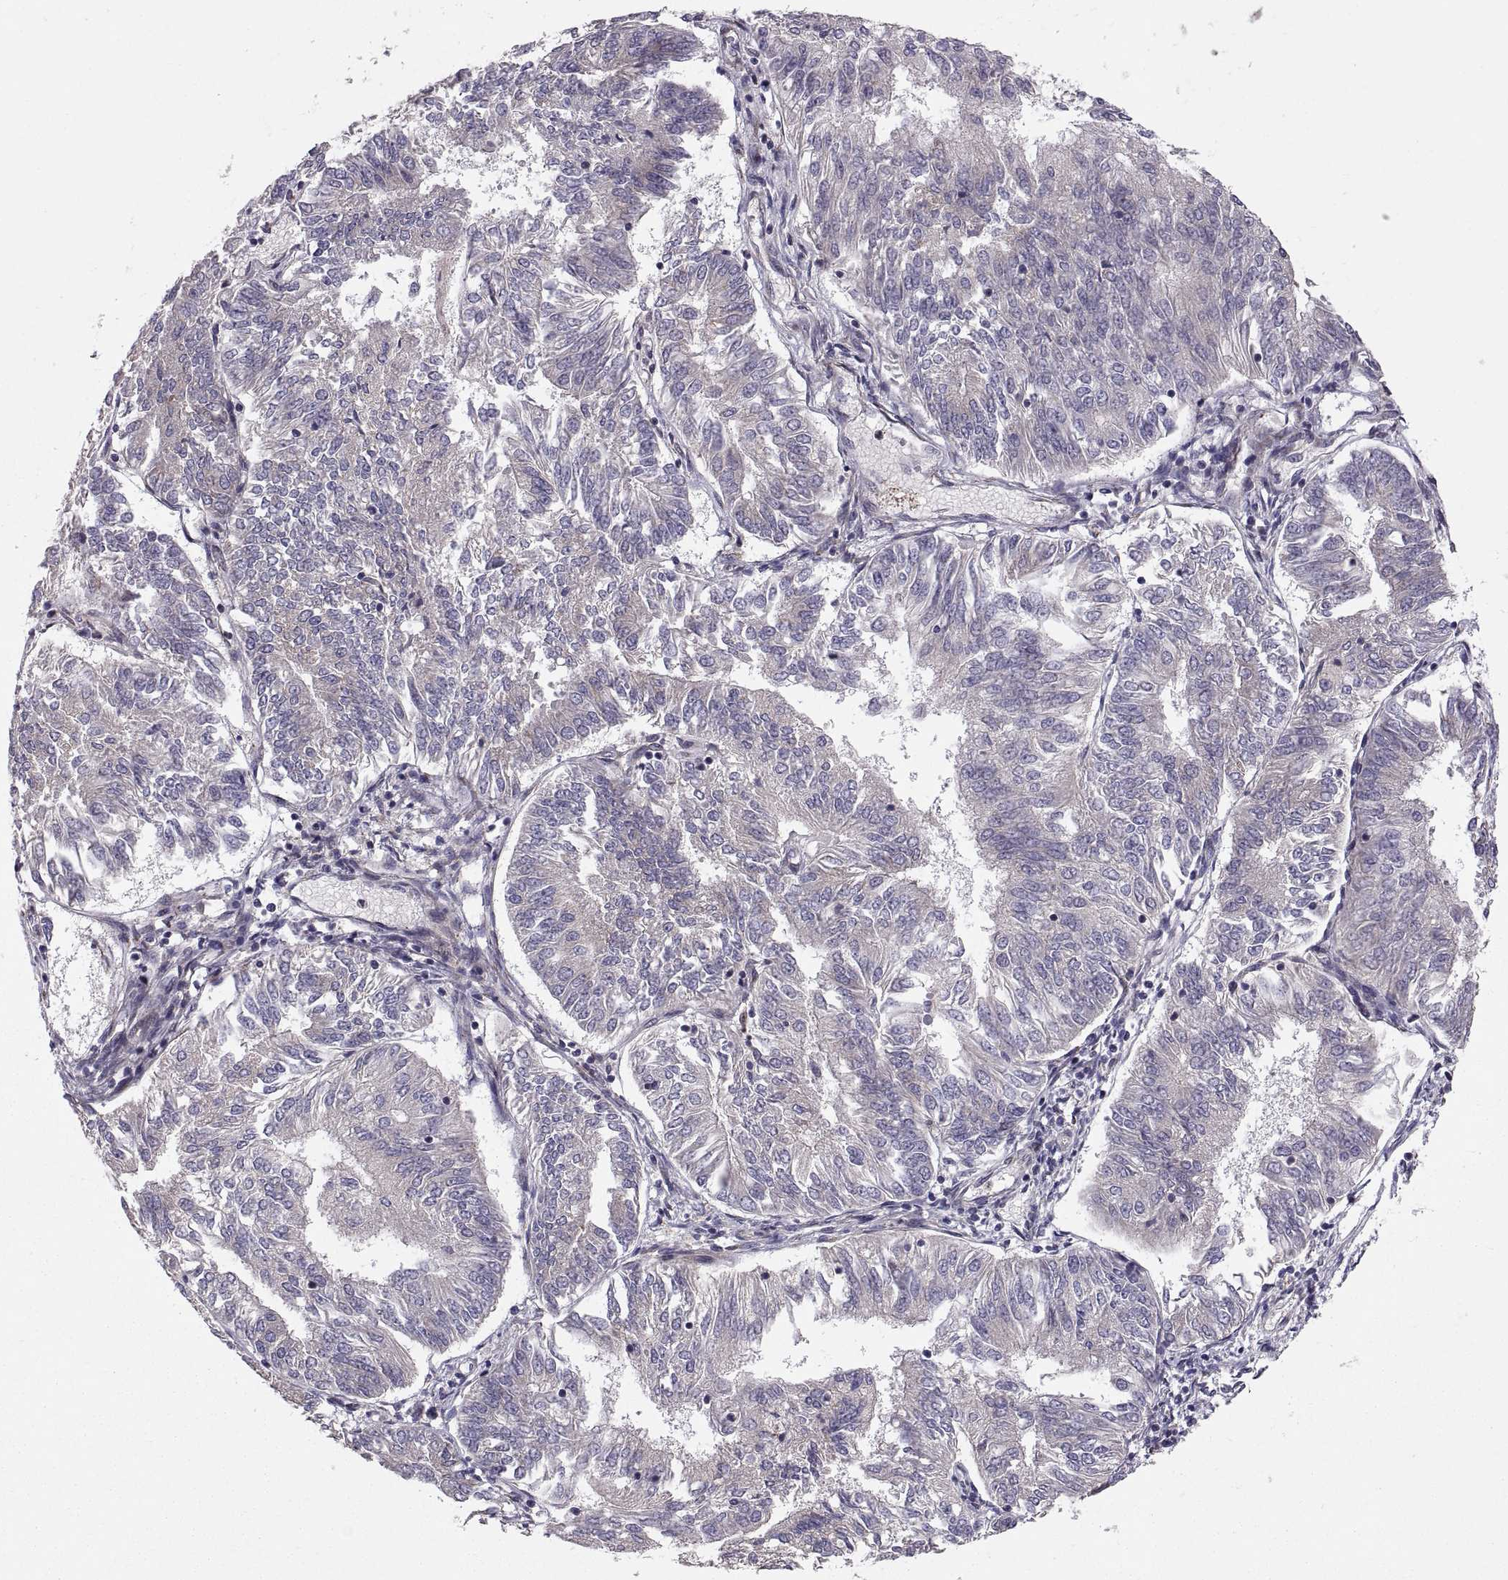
{"staining": {"intensity": "negative", "quantity": "none", "location": "none"}, "tissue": "endometrial cancer", "cell_type": "Tumor cells", "image_type": "cancer", "snomed": [{"axis": "morphology", "description": "Adenocarcinoma, NOS"}, {"axis": "topography", "description": "Endometrium"}], "caption": "DAB immunohistochemical staining of adenocarcinoma (endometrial) displays no significant expression in tumor cells.", "gene": "TESC", "patient": {"sex": "female", "age": 58}}